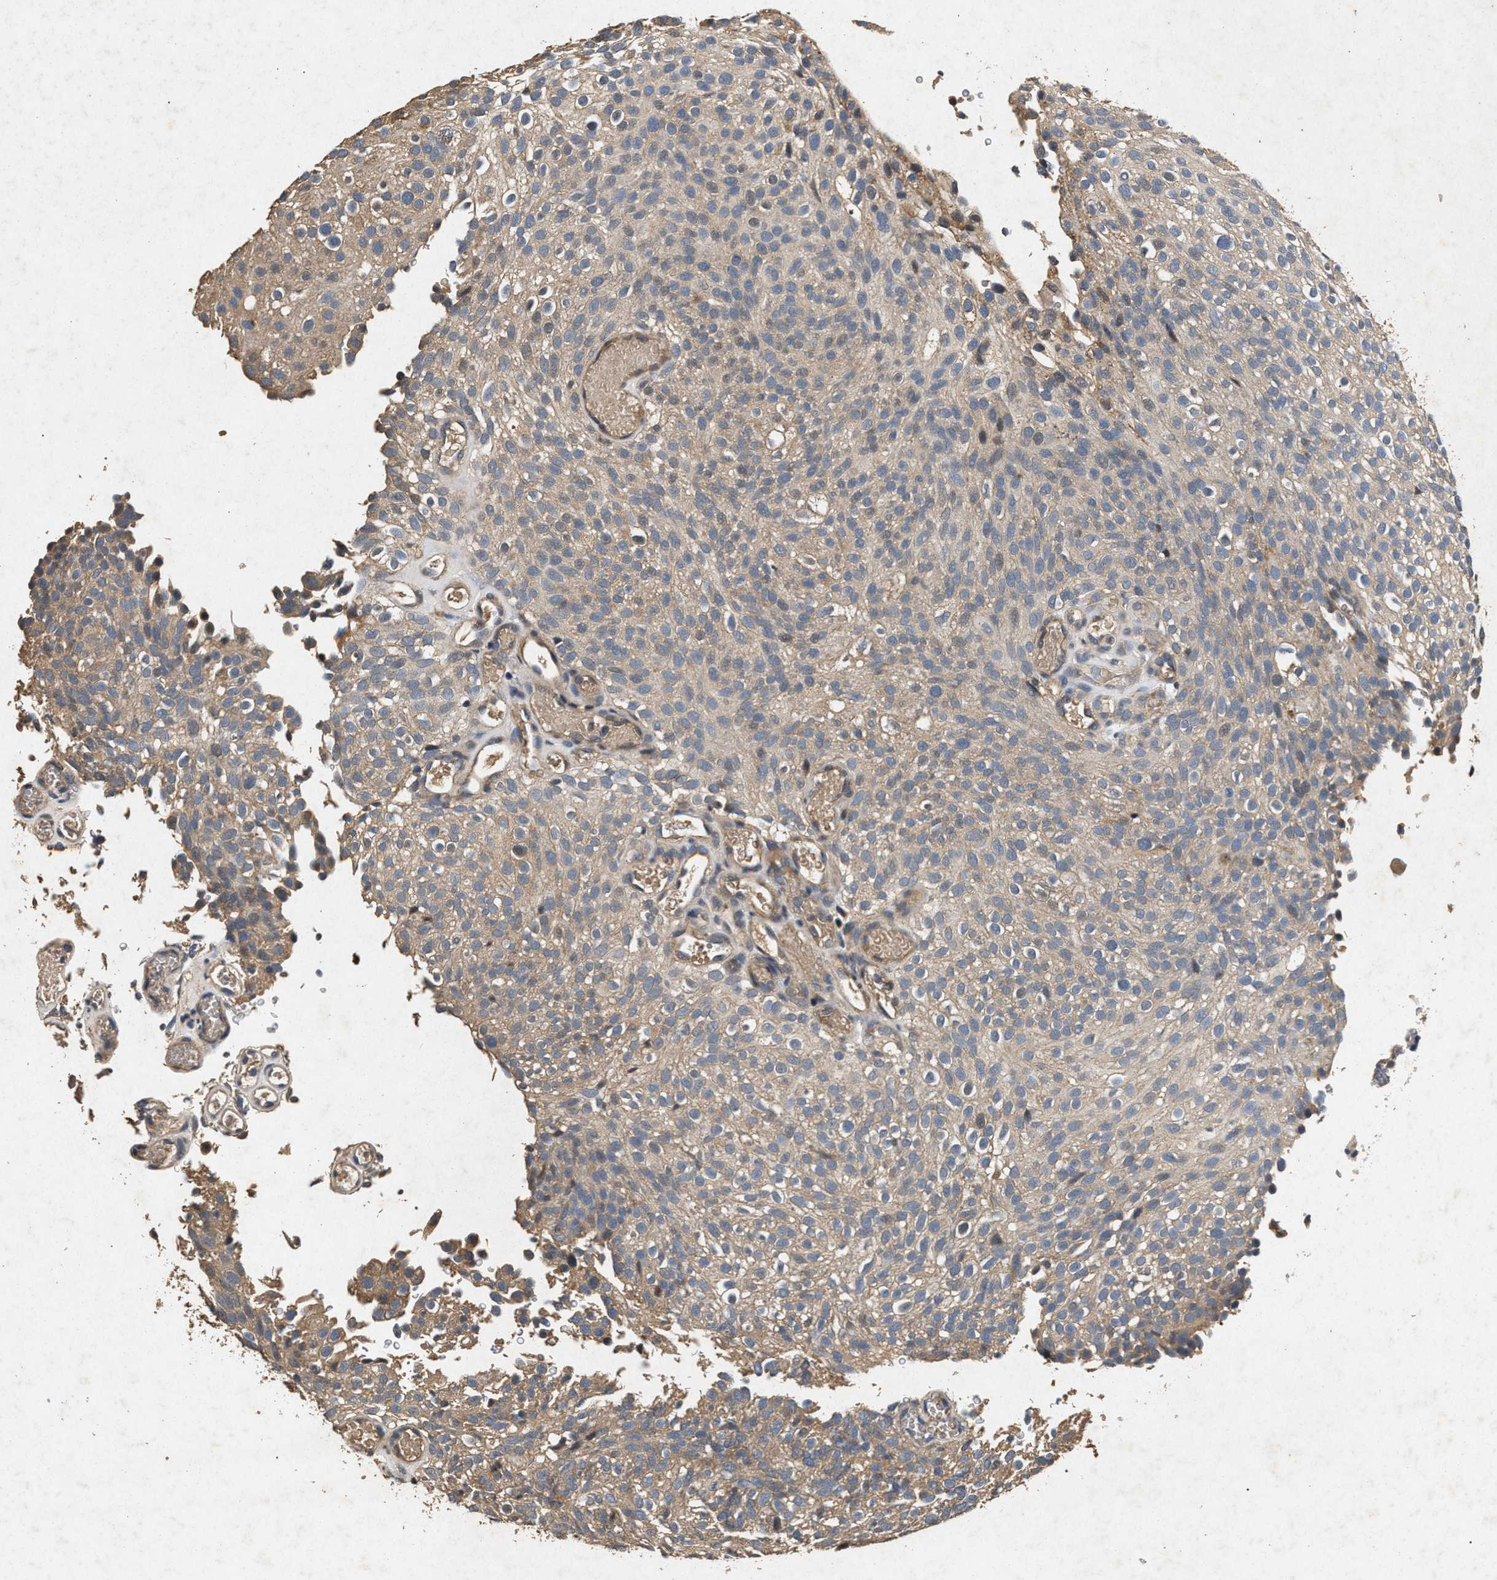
{"staining": {"intensity": "weak", "quantity": ">75%", "location": "cytoplasmic/membranous"}, "tissue": "urothelial cancer", "cell_type": "Tumor cells", "image_type": "cancer", "snomed": [{"axis": "morphology", "description": "Urothelial carcinoma, Low grade"}, {"axis": "topography", "description": "Urinary bladder"}], "caption": "High-magnification brightfield microscopy of urothelial cancer stained with DAB (brown) and counterstained with hematoxylin (blue). tumor cells exhibit weak cytoplasmic/membranous positivity is appreciated in approximately>75% of cells.", "gene": "PPP1CC", "patient": {"sex": "male", "age": 78}}